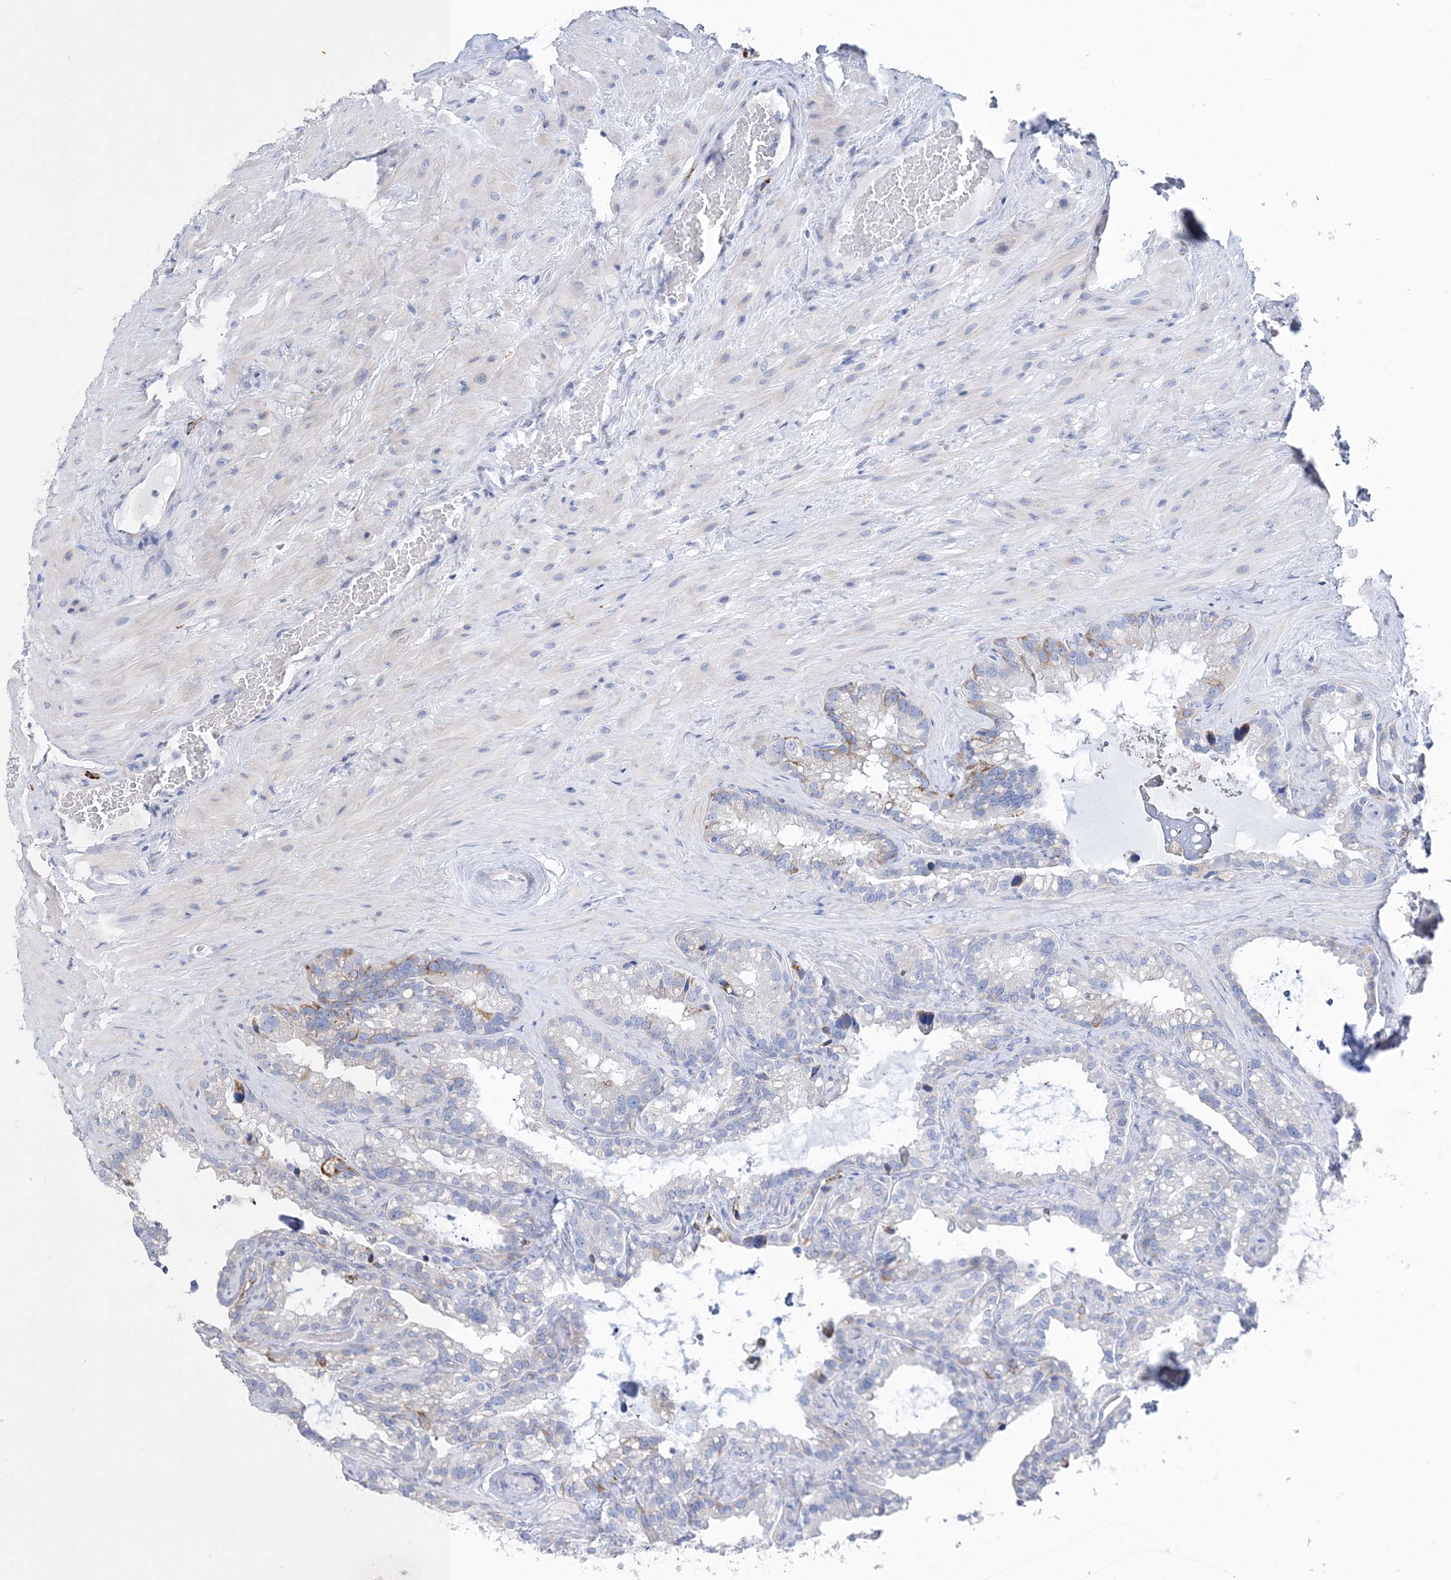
{"staining": {"intensity": "moderate", "quantity": "<25%", "location": "cytoplasmic/membranous"}, "tissue": "seminal vesicle", "cell_type": "Glandular cells", "image_type": "normal", "snomed": [{"axis": "morphology", "description": "Normal tissue, NOS"}, {"axis": "topography", "description": "Prostate"}, {"axis": "topography", "description": "Seminal veicle"}], "caption": "A low amount of moderate cytoplasmic/membranous expression is present in about <25% of glandular cells in benign seminal vesicle. (IHC, brightfield microscopy, high magnification).", "gene": "TSPYL6", "patient": {"sex": "male", "age": 68}}